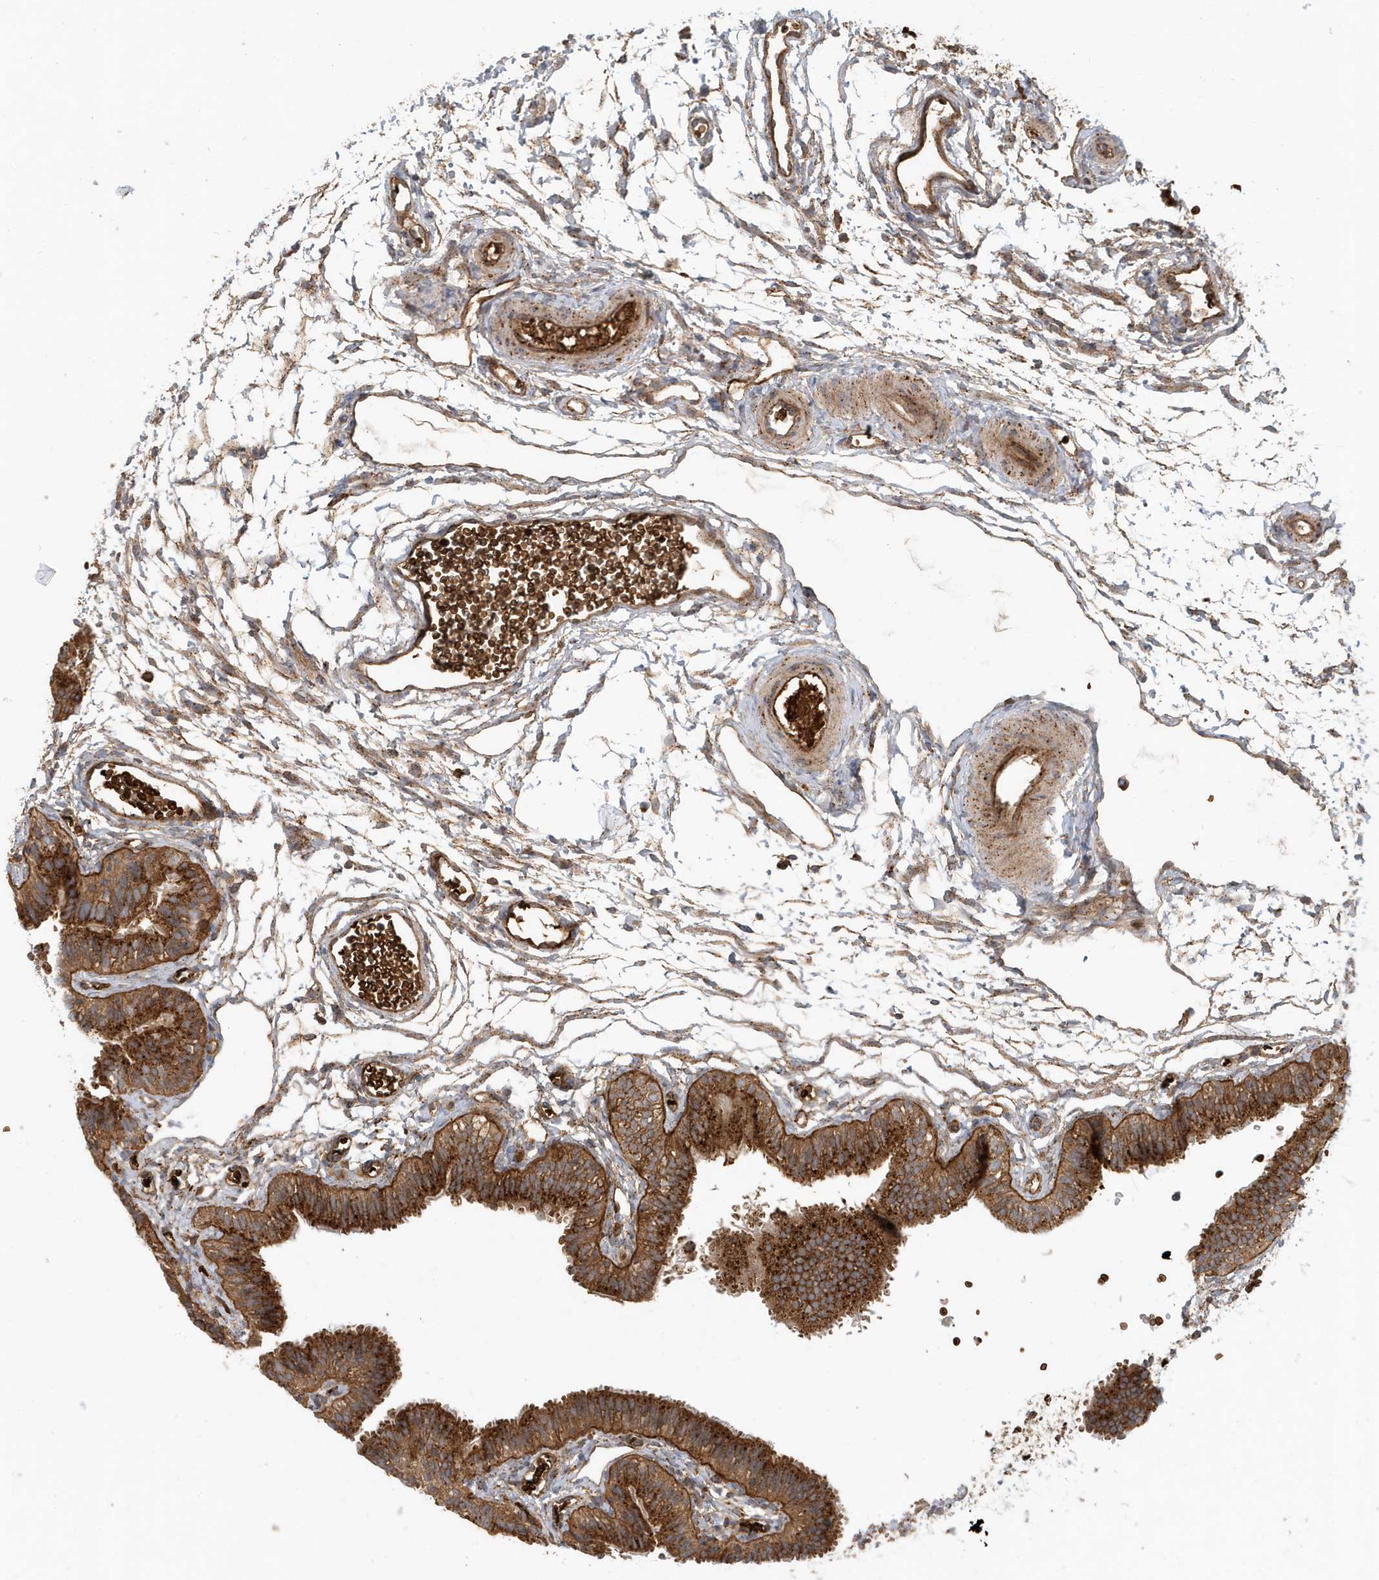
{"staining": {"intensity": "moderate", "quantity": ">75%", "location": "cytoplasmic/membranous"}, "tissue": "fallopian tube", "cell_type": "Glandular cells", "image_type": "normal", "snomed": [{"axis": "morphology", "description": "Normal tissue, NOS"}, {"axis": "topography", "description": "Fallopian tube"}], "caption": "A brown stain shows moderate cytoplasmic/membranous expression of a protein in glandular cells of benign fallopian tube. (DAB IHC with brightfield microscopy, high magnification).", "gene": "FYCO1", "patient": {"sex": "female", "age": 35}}